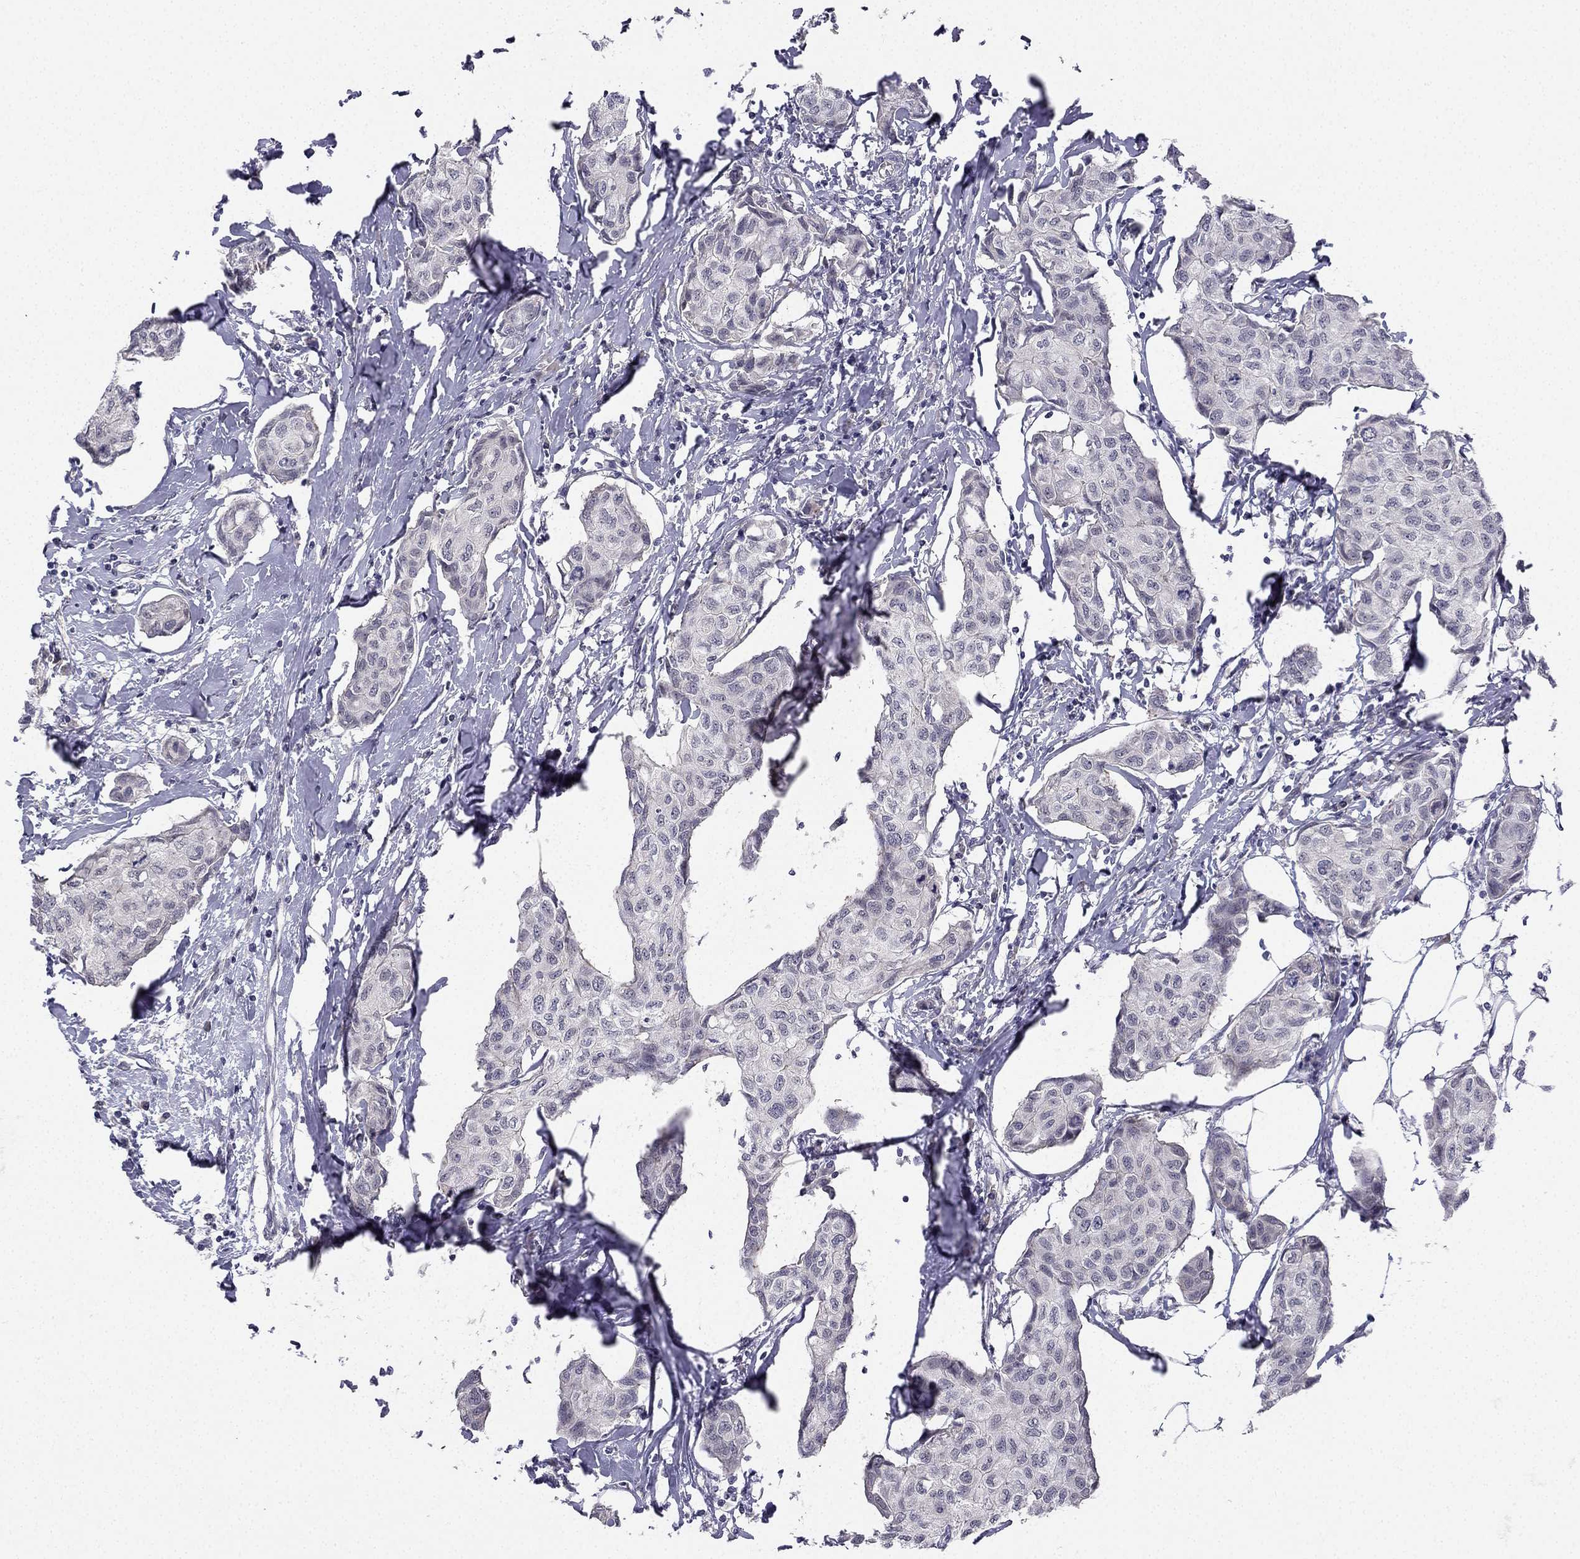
{"staining": {"intensity": "negative", "quantity": "none", "location": "none"}, "tissue": "breast cancer", "cell_type": "Tumor cells", "image_type": "cancer", "snomed": [{"axis": "morphology", "description": "Duct carcinoma"}, {"axis": "topography", "description": "Breast"}], "caption": "DAB (3,3'-diaminobenzidine) immunohistochemical staining of human breast cancer exhibits no significant expression in tumor cells. (Stains: DAB (3,3'-diaminobenzidine) IHC with hematoxylin counter stain, Microscopy: brightfield microscopy at high magnification).", "gene": "CHST8", "patient": {"sex": "female", "age": 80}}